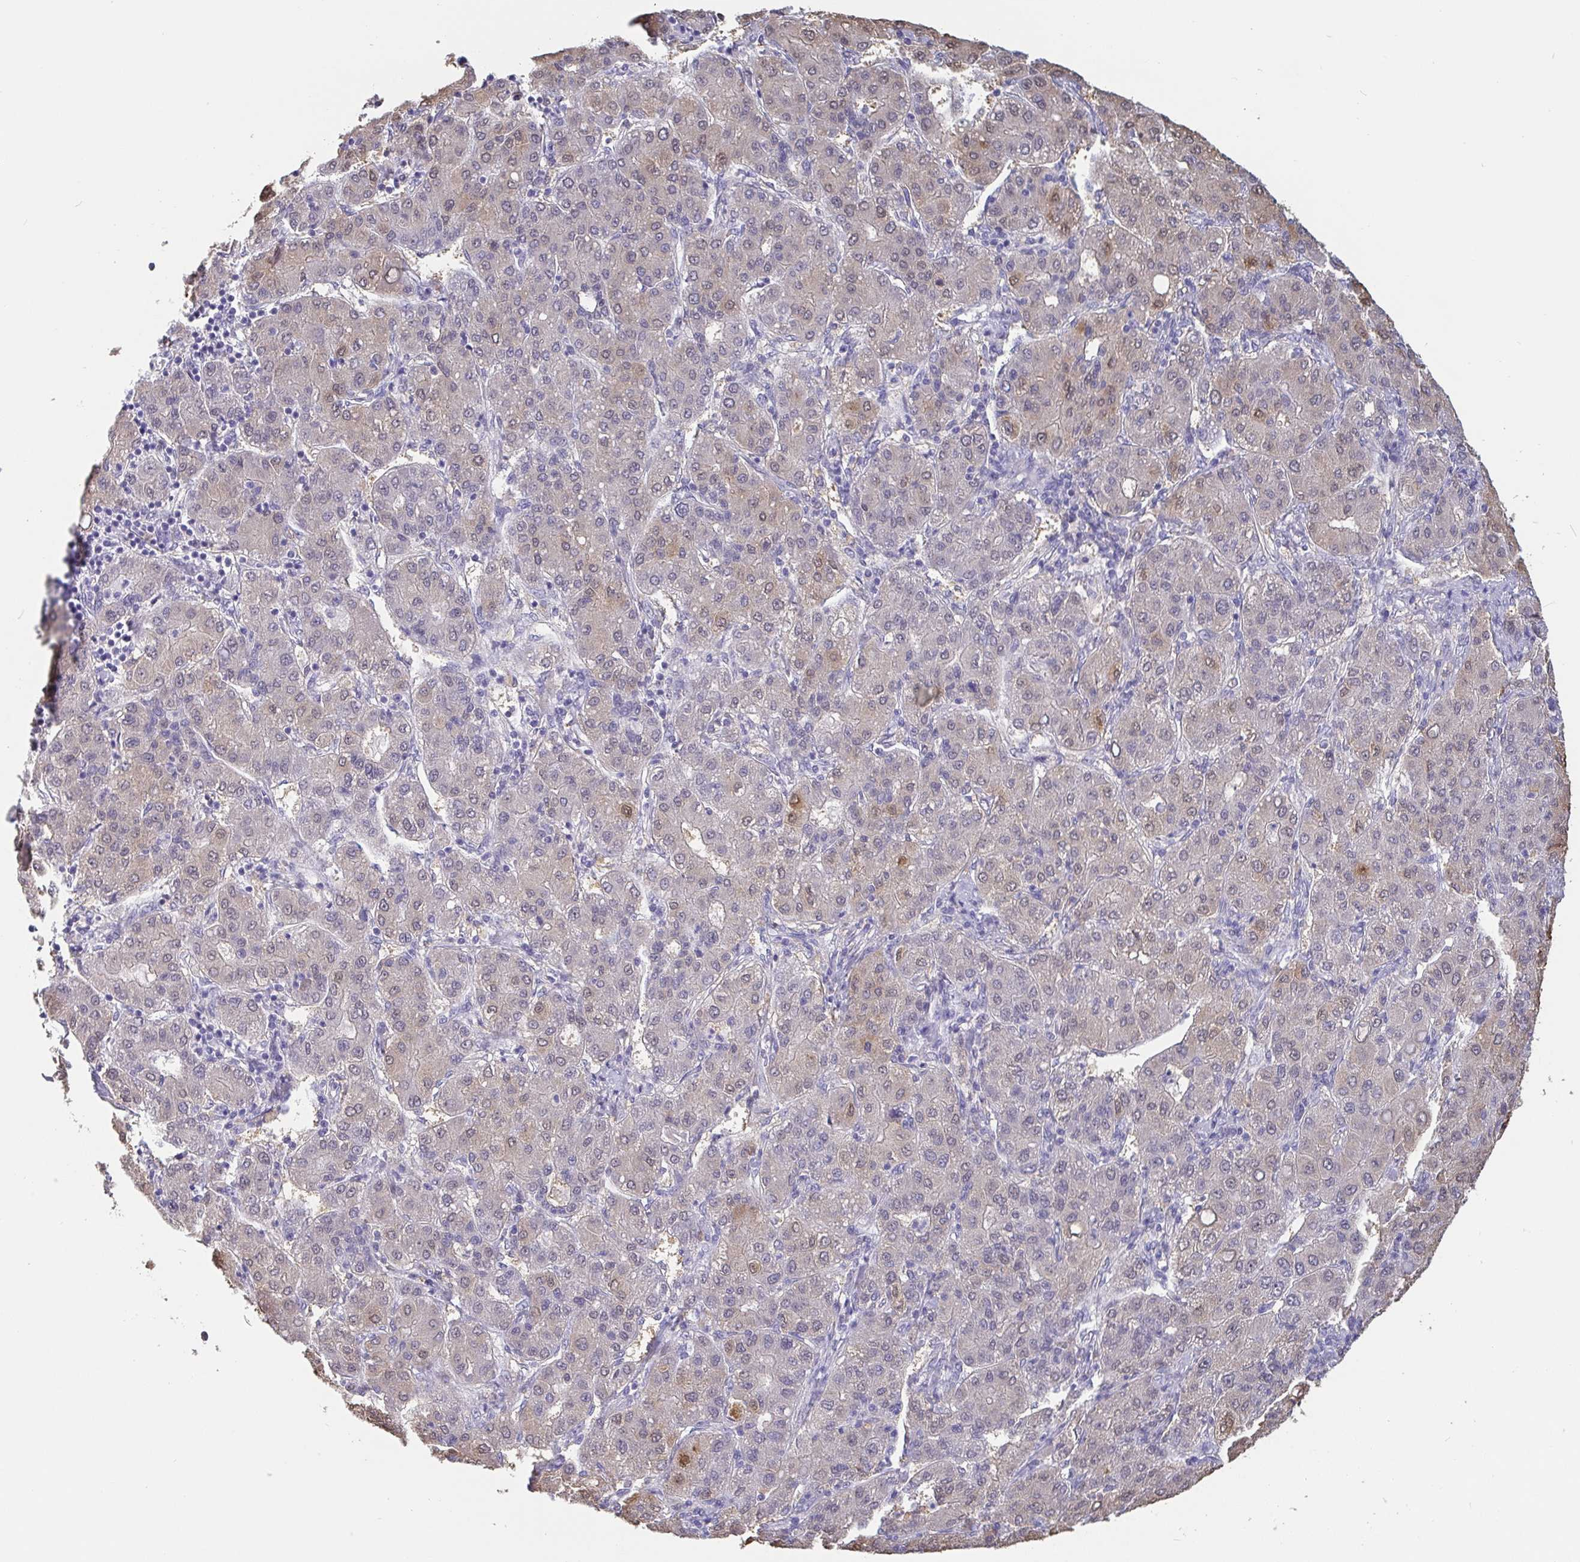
{"staining": {"intensity": "weak", "quantity": "<25%", "location": "nuclear"}, "tissue": "liver cancer", "cell_type": "Tumor cells", "image_type": "cancer", "snomed": [{"axis": "morphology", "description": "Carcinoma, Hepatocellular, NOS"}, {"axis": "topography", "description": "Liver"}], "caption": "This is an IHC micrograph of liver cancer (hepatocellular carcinoma). There is no positivity in tumor cells.", "gene": "IDH1", "patient": {"sex": "male", "age": 65}}